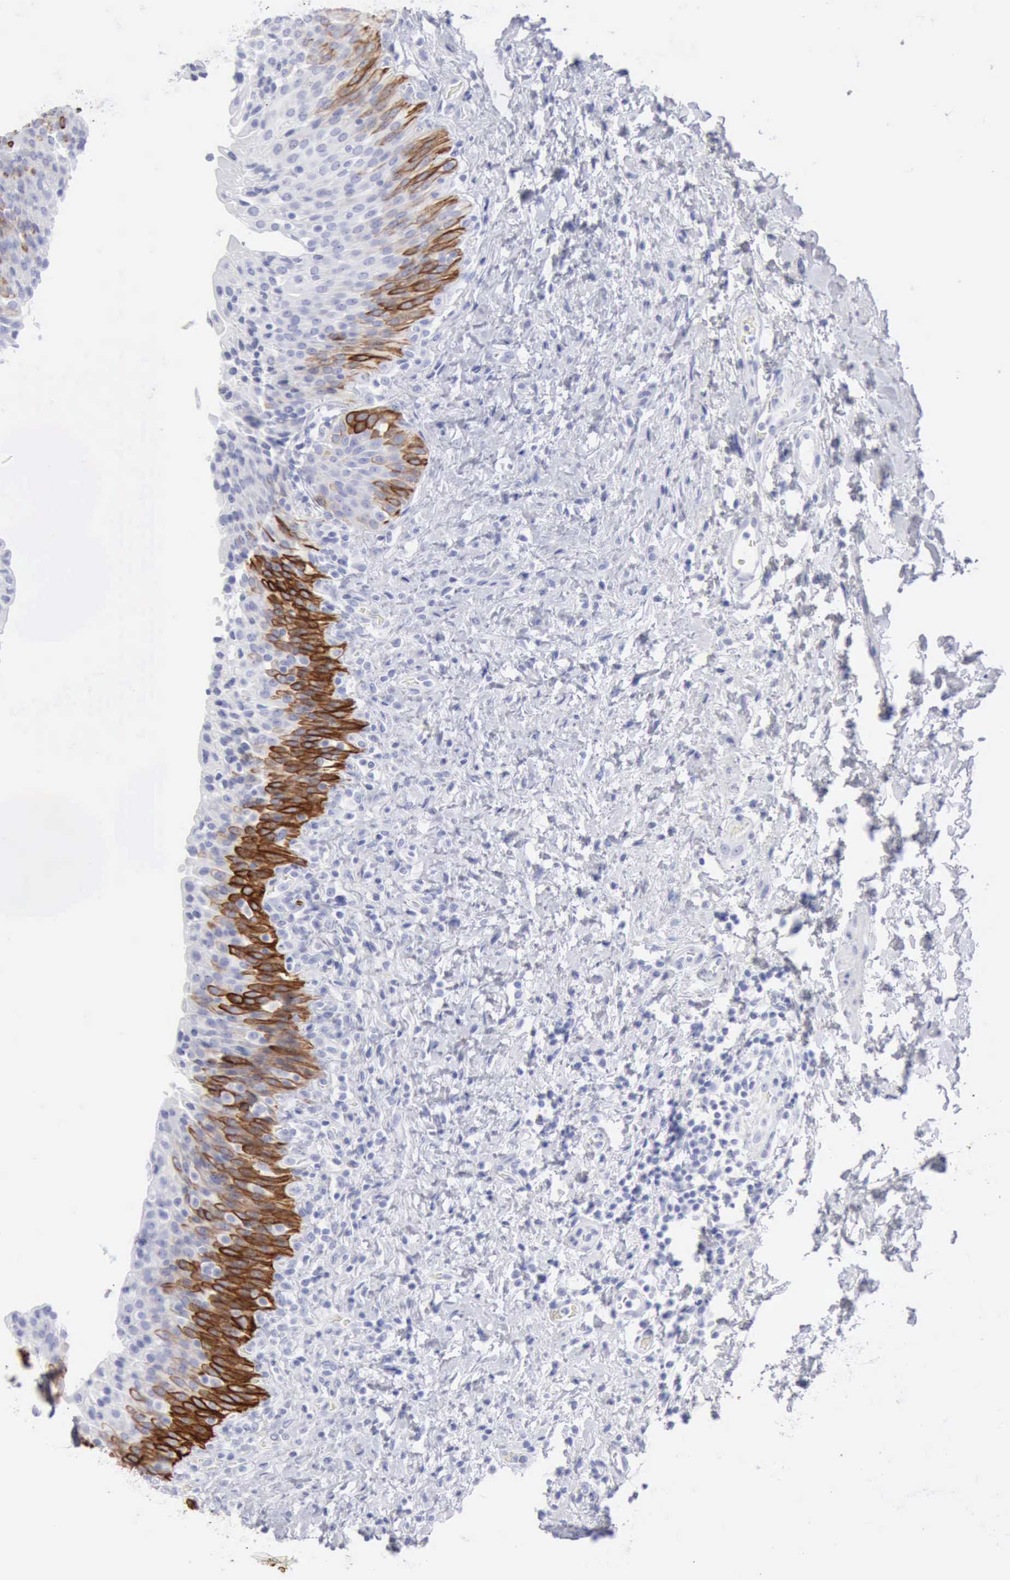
{"staining": {"intensity": "strong", "quantity": "25%-75%", "location": "cytoplasmic/membranous"}, "tissue": "urinary bladder", "cell_type": "Urothelial cells", "image_type": "normal", "snomed": [{"axis": "morphology", "description": "Normal tissue, NOS"}, {"axis": "topography", "description": "Urinary bladder"}], "caption": "Urinary bladder stained with a brown dye displays strong cytoplasmic/membranous positive expression in approximately 25%-75% of urothelial cells.", "gene": "KRT5", "patient": {"sex": "male", "age": 51}}